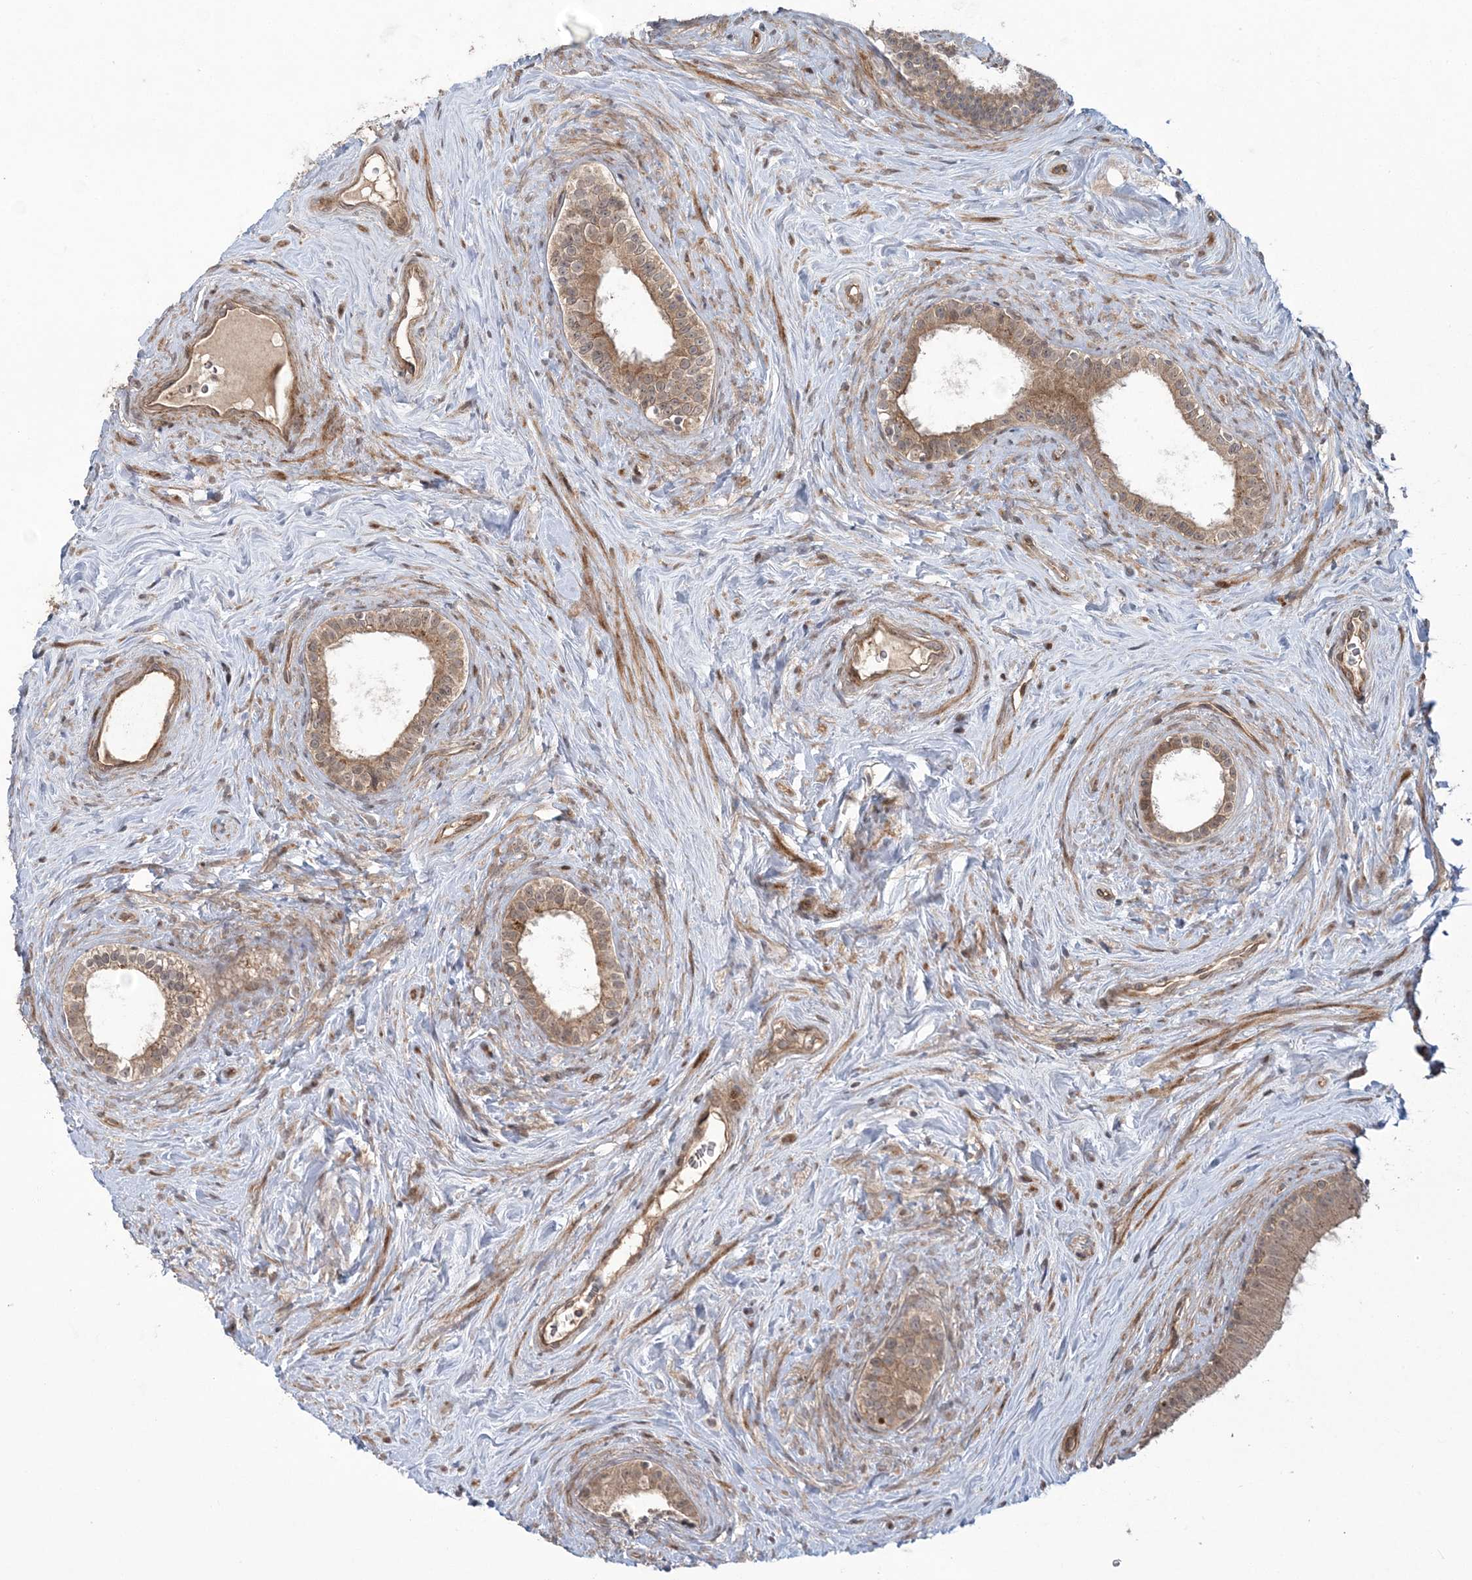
{"staining": {"intensity": "moderate", "quantity": "<25%", "location": "cytoplasmic/membranous,nuclear"}, "tissue": "epididymis", "cell_type": "Glandular cells", "image_type": "normal", "snomed": [{"axis": "morphology", "description": "Normal tissue, NOS"}, {"axis": "topography", "description": "Epididymis"}], "caption": "Glandular cells display moderate cytoplasmic/membranous,nuclear expression in about <25% of cells in benign epididymis.", "gene": "UBTD2", "patient": {"sex": "male", "age": 84}}